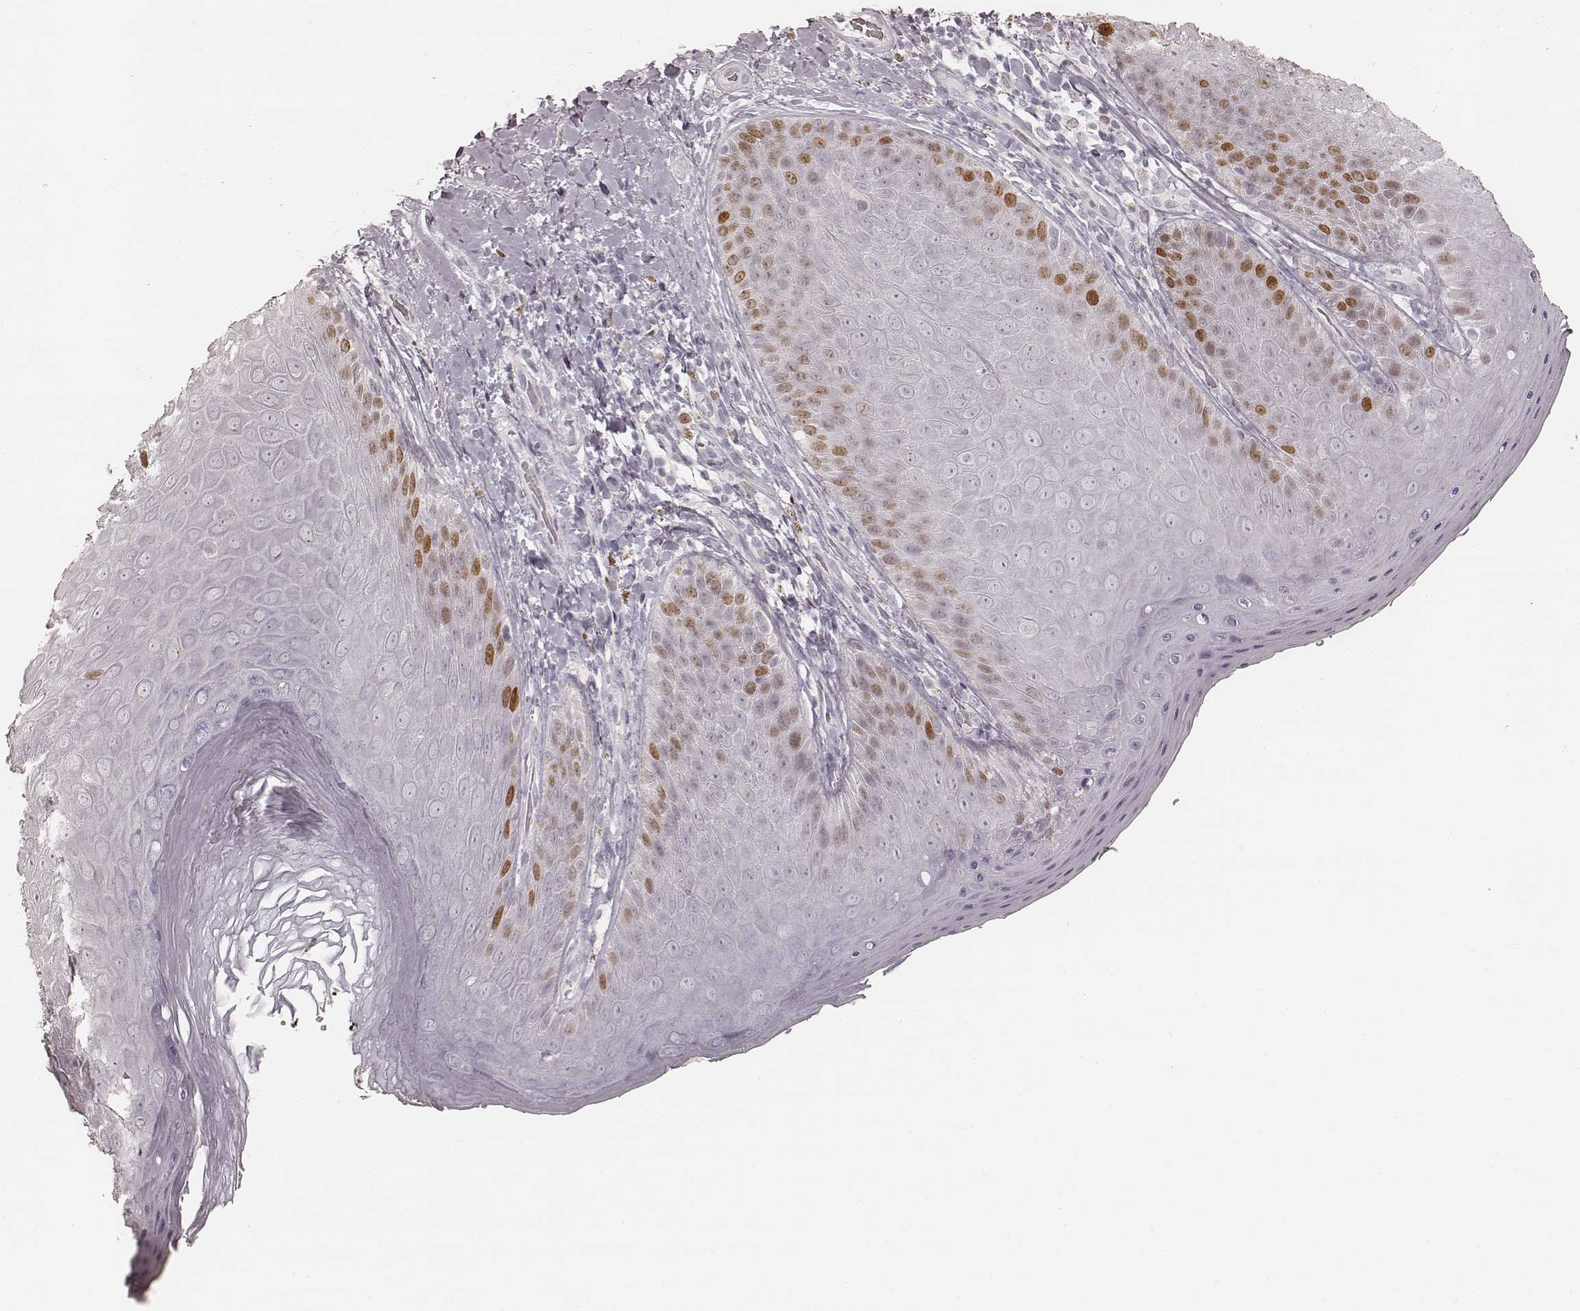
{"staining": {"intensity": "moderate", "quantity": "<25%", "location": "nuclear"}, "tissue": "skin", "cell_type": "Epidermal cells", "image_type": "normal", "snomed": [{"axis": "morphology", "description": "Normal tissue, NOS"}, {"axis": "topography", "description": "Anal"}], "caption": "Immunohistochemistry (IHC) image of unremarkable skin: skin stained using immunohistochemistry displays low levels of moderate protein expression localized specifically in the nuclear of epidermal cells, appearing as a nuclear brown color.", "gene": "TEX37", "patient": {"sex": "male", "age": 53}}